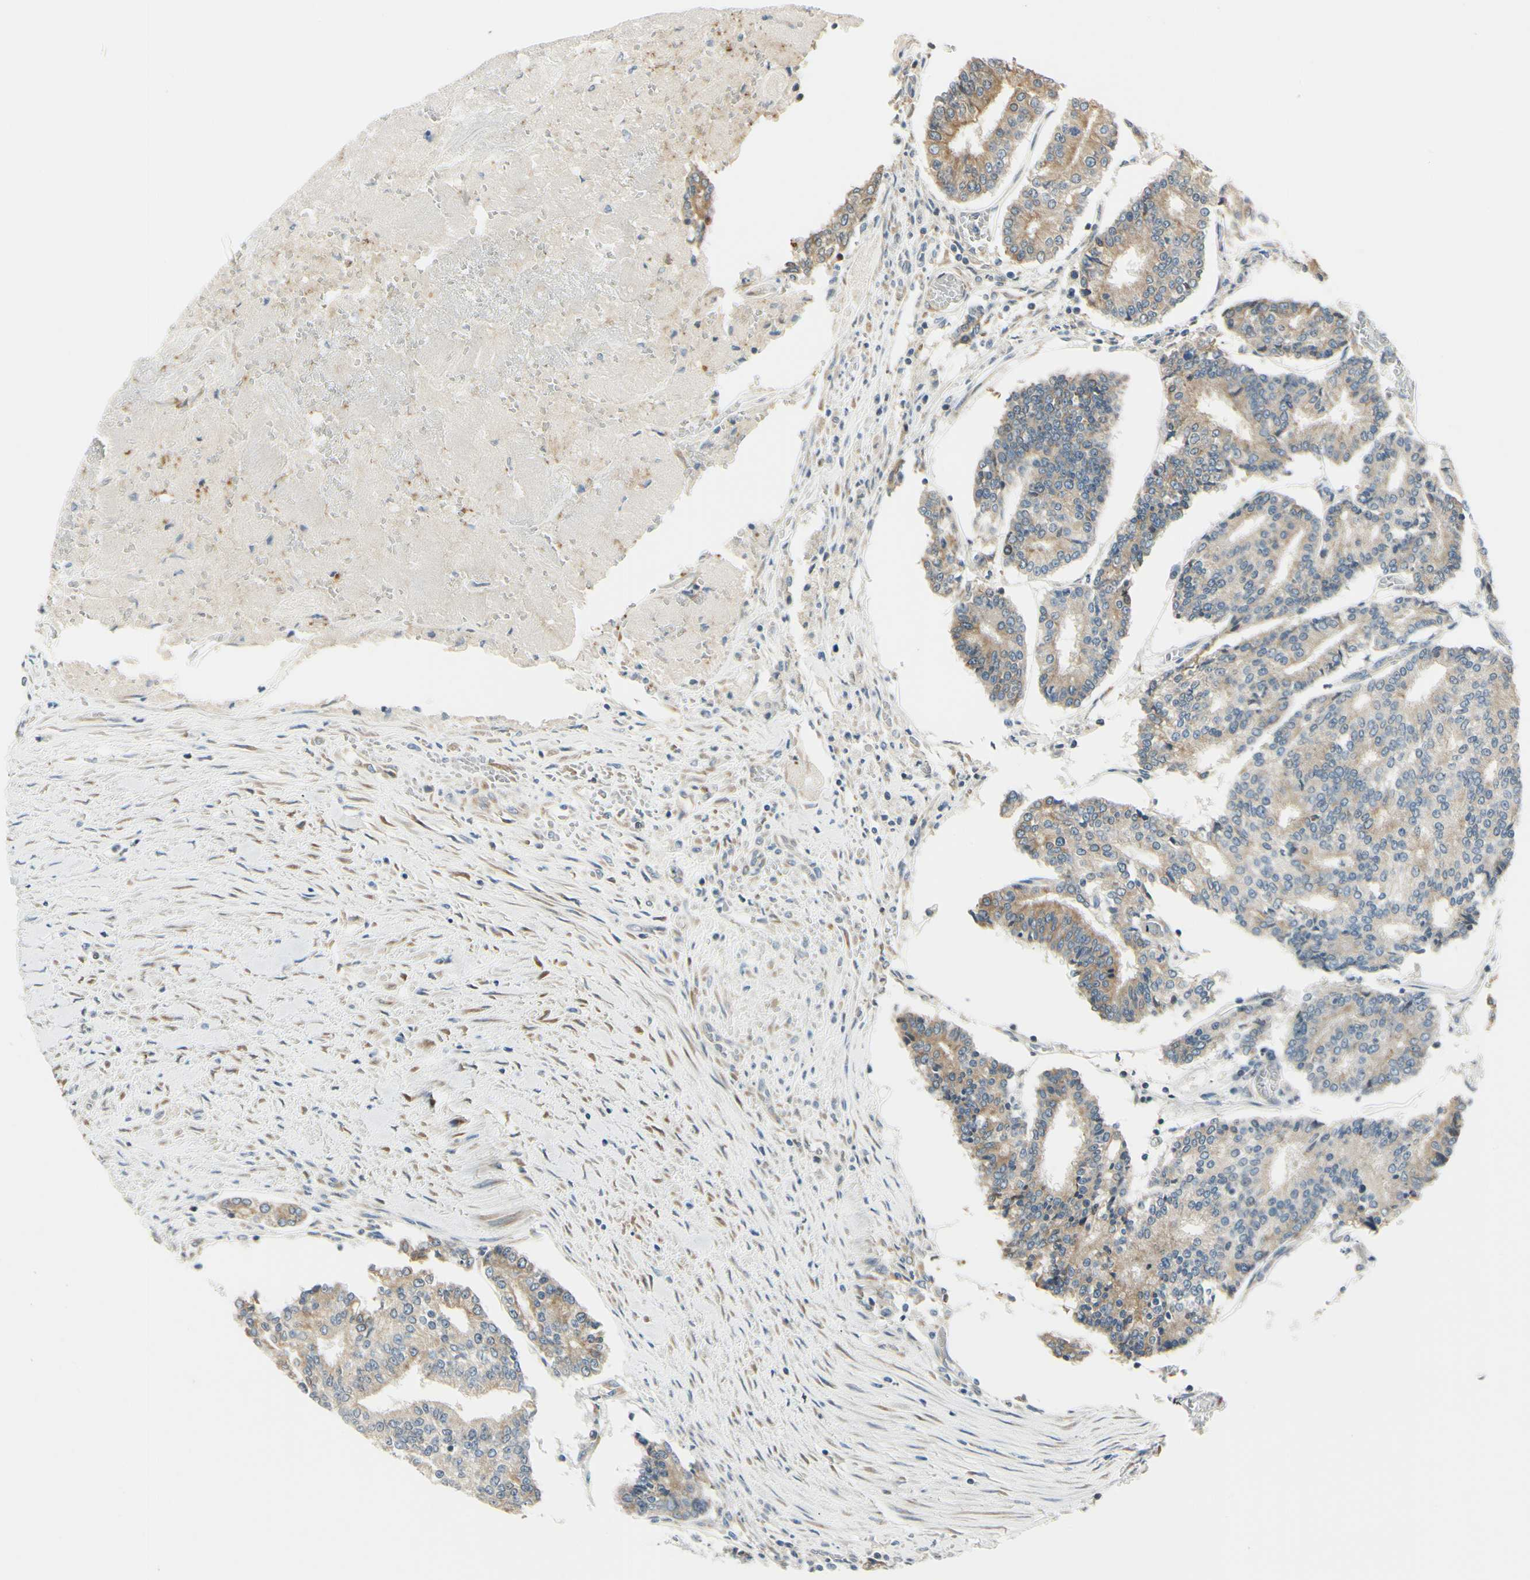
{"staining": {"intensity": "weak", "quantity": ">75%", "location": "cytoplasmic/membranous"}, "tissue": "prostate cancer", "cell_type": "Tumor cells", "image_type": "cancer", "snomed": [{"axis": "morphology", "description": "Adenocarcinoma, High grade"}, {"axis": "topography", "description": "Prostate"}], "caption": "Immunohistochemistry of human prostate cancer exhibits low levels of weak cytoplasmic/membranous expression in about >75% of tumor cells.", "gene": "IGDCC4", "patient": {"sex": "male", "age": 55}}